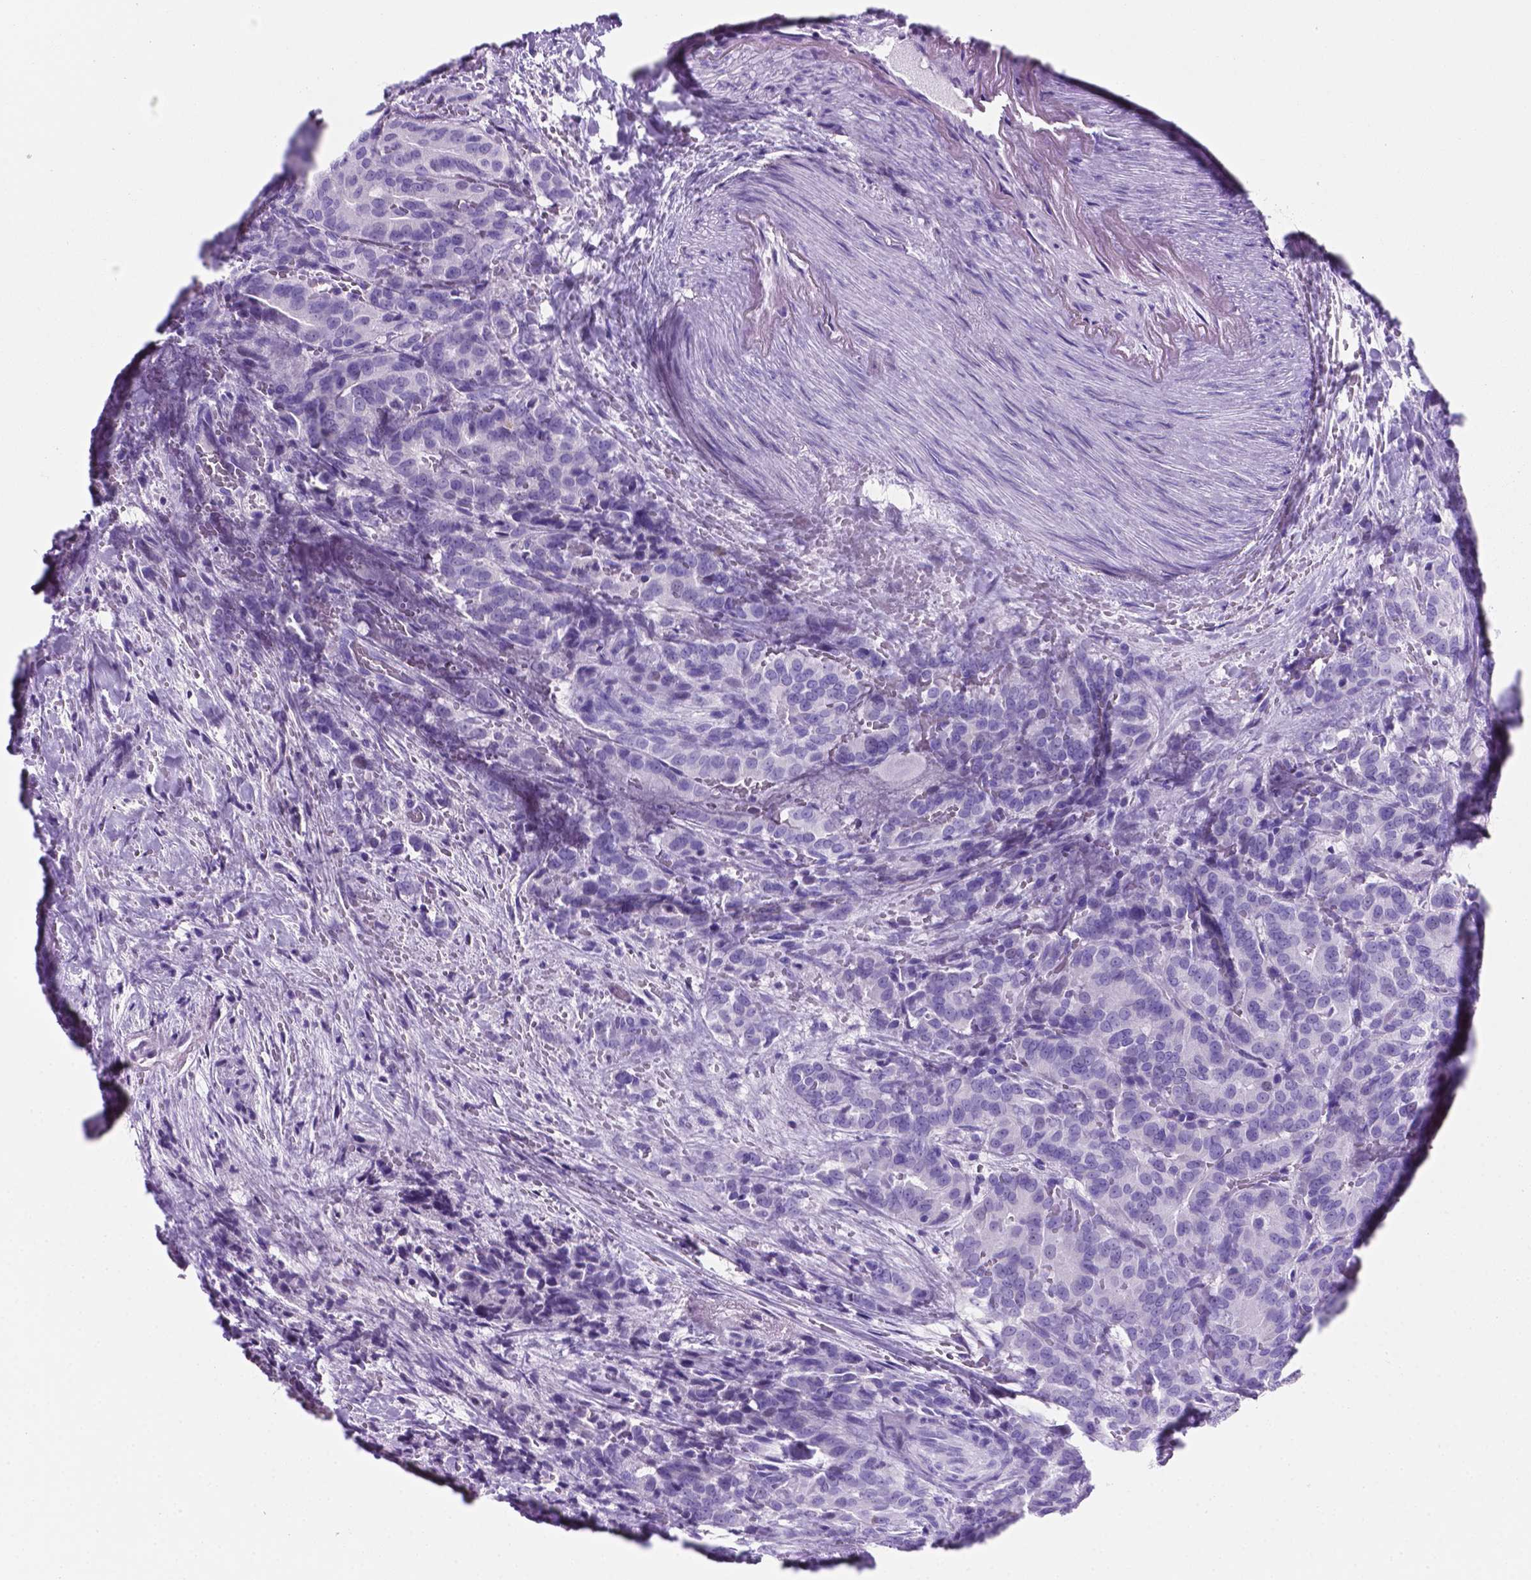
{"staining": {"intensity": "negative", "quantity": "none", "location": "none"}, "tissue": "thyroid cancer", "cell_type": "Tumor cells", "image_type": "cancer", "snomed": [{"axis": "morphology", "description": "Papillary adenocarcinoma, NOS"}, {"axis": "topography", "description": "Thyroid gland"}], "caption": "Immunohistochemical staining of papillary adenocarcinoma (thyroid) shows no significant expression in tumor cells.", "gene": "C17orf107", "patient": {"sex": "male", "age": 61}}